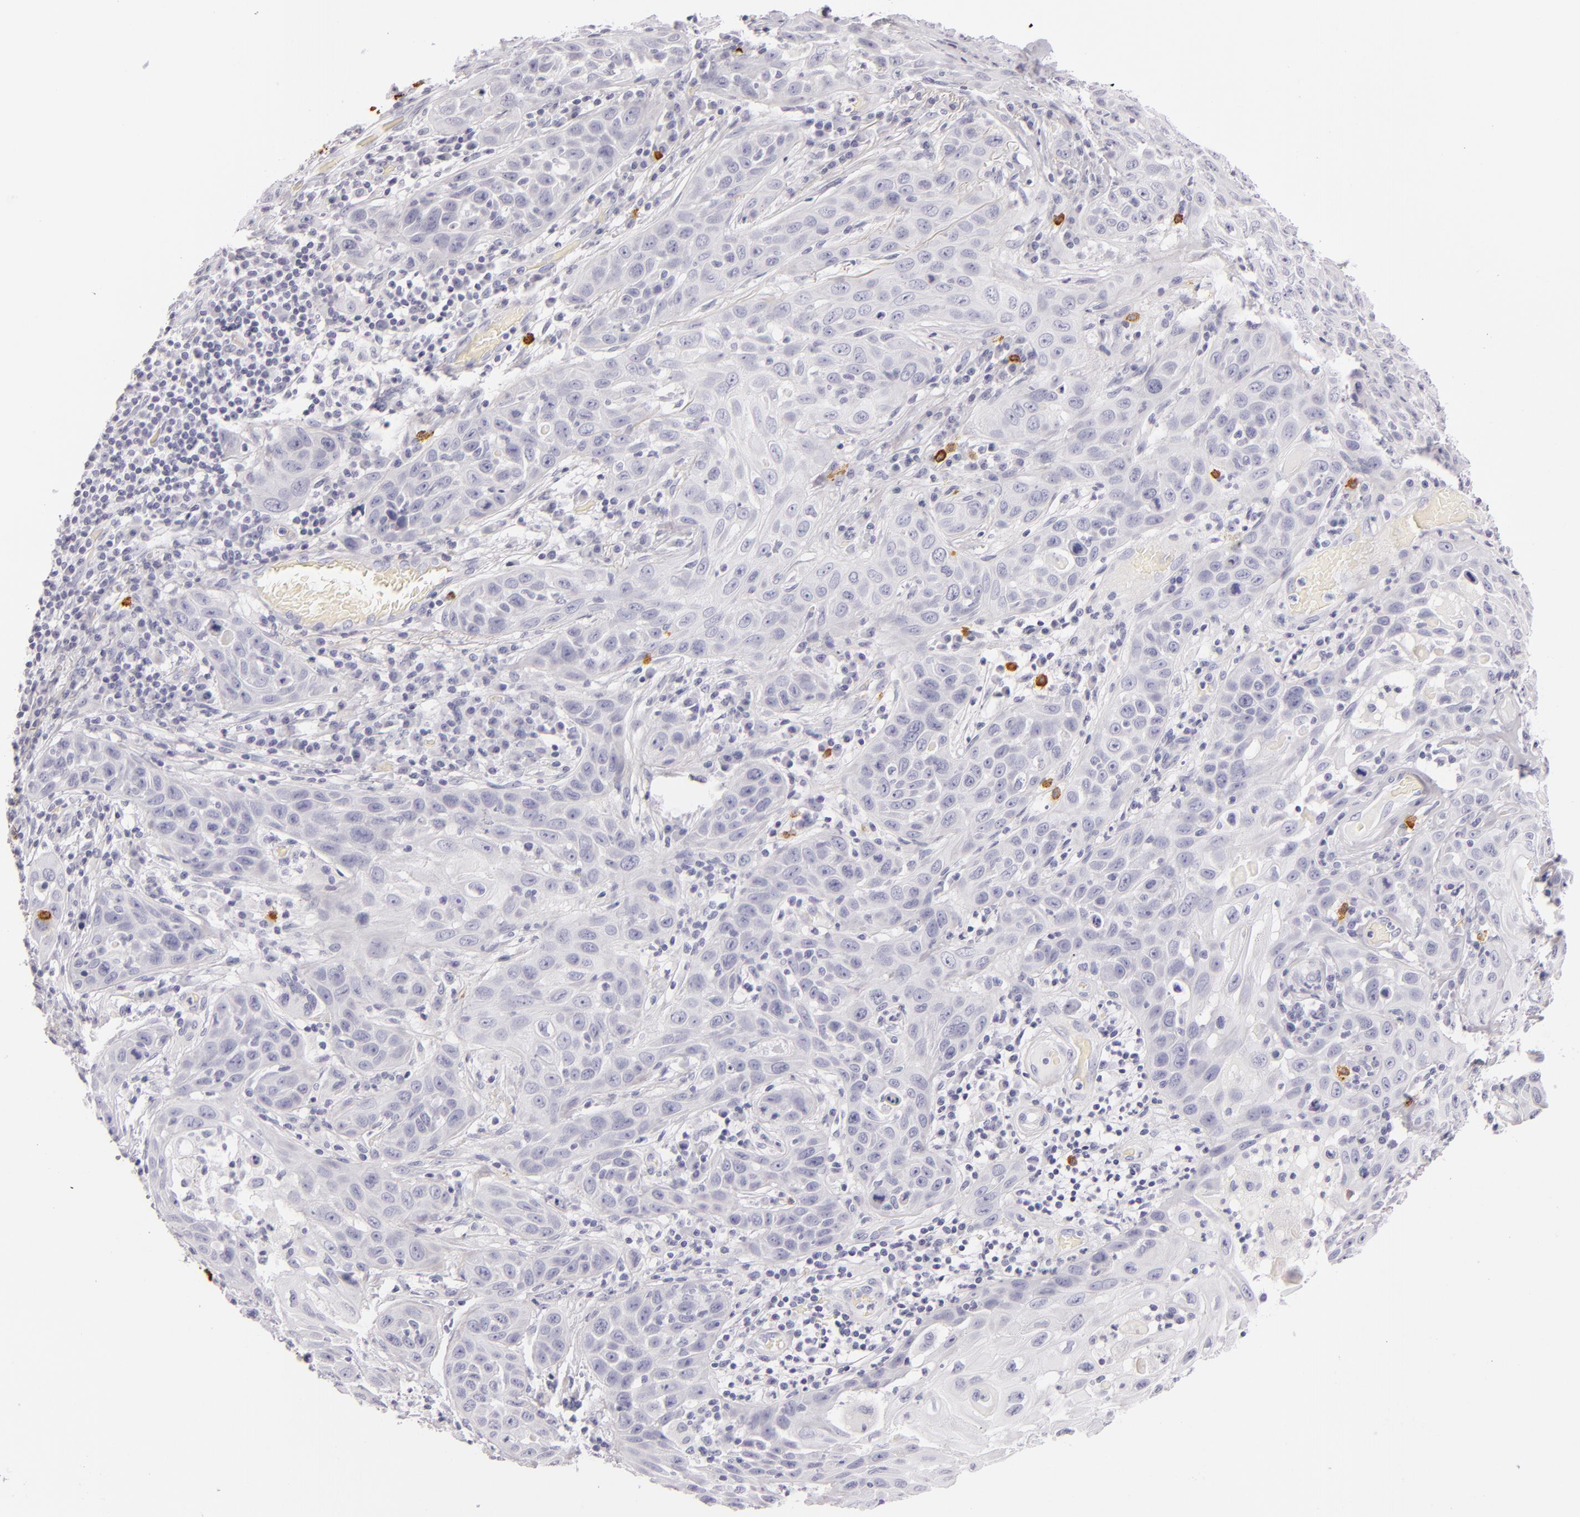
{"staining": {"intensity": "negative", "quantity": "none", "location": "none"}, "tissue": "skin cancer", "cell_type": "Tumor cells", "image_type": "cancer", "snomed": [{"axis": "morphology", "description": "Squamous cell carcinoma, NOS"}, {"axis": "topography", "description": "Skin"}], "caption": "IHC histopathology image of neoplastic tissue: skin cancer stained with DAB displays no significant protein staining in tumor cells.", "gene": "TPSD1", "patient": {"sex": "male", "age": 84}}